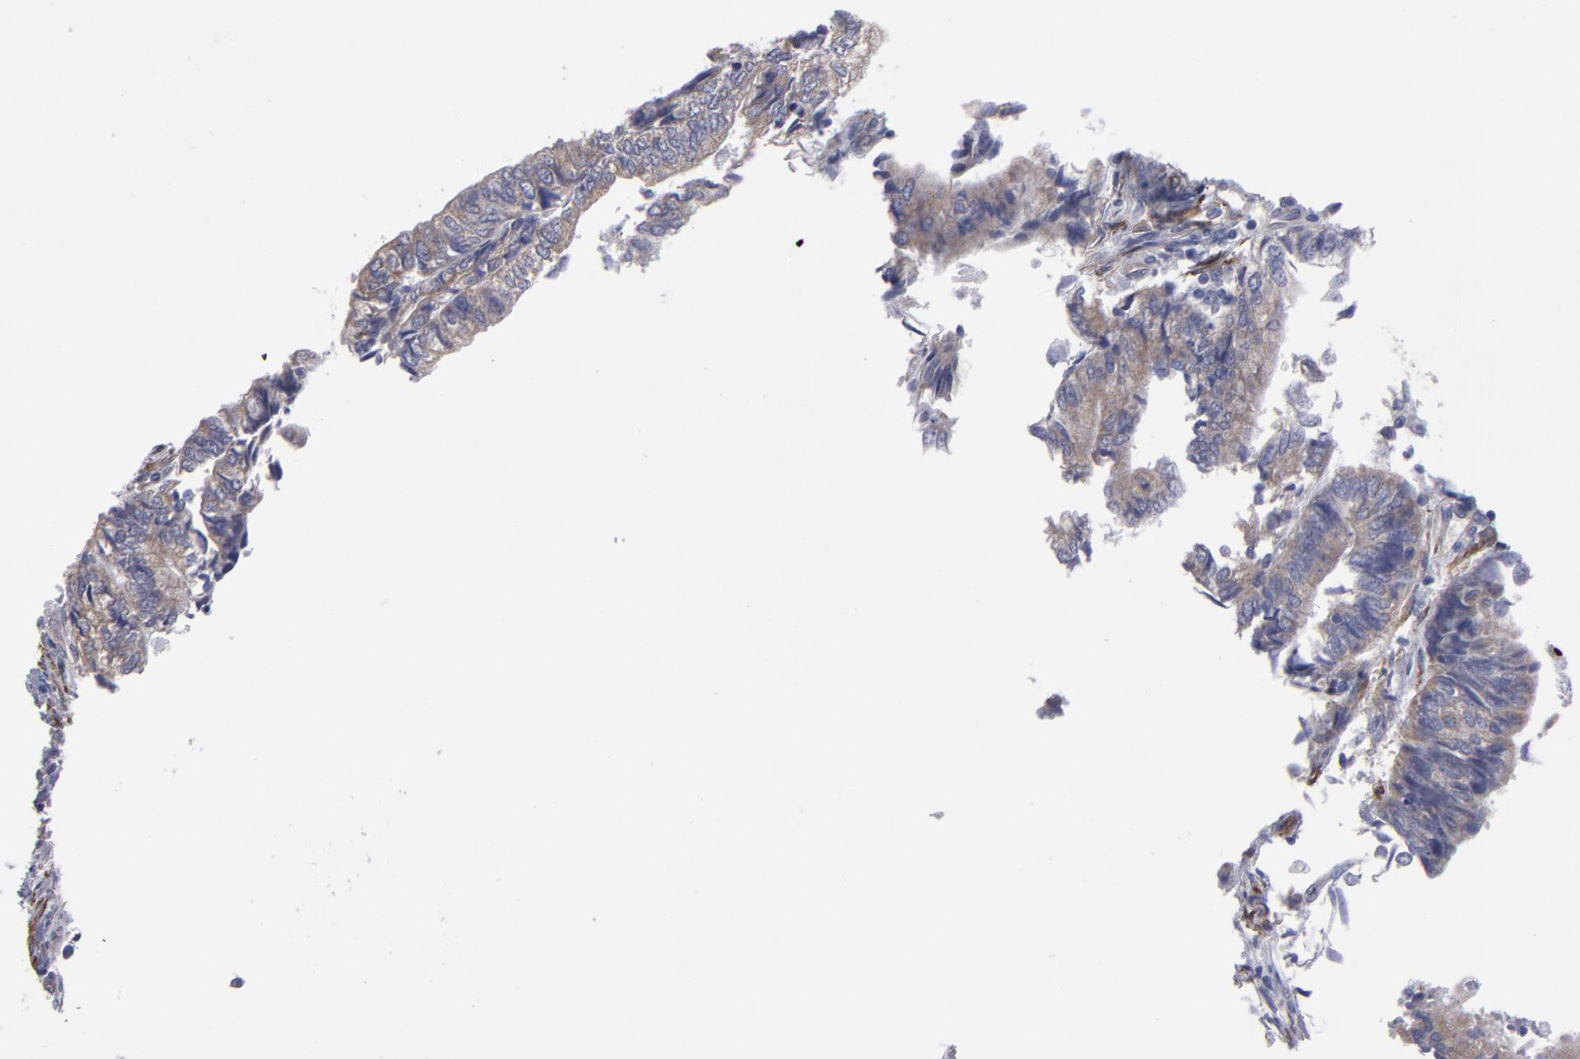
{"staining": {"intensity": "weak", "quantity": ">75%", "location": "cytoplasmic/membranous"}, "tissue": "endometrial cancer", "cell_type": "Tumor cells", "image_type": "cancer", "snomed": [{"axis": "morphology", "description": "Adenocarcinoma, NOS"}, {"axis": "topography", "description": "Uterus"}, {"axis": "topography", "description": "Endometrium"}], "caption": "An image of endometrial cancer (adenocarcinoma) stained for a protein displays weak cytoplasmic/membranous brown staining in tumor cells.", "gene": "SLMAP", "patient": {"sex": "female", "age": 70}}